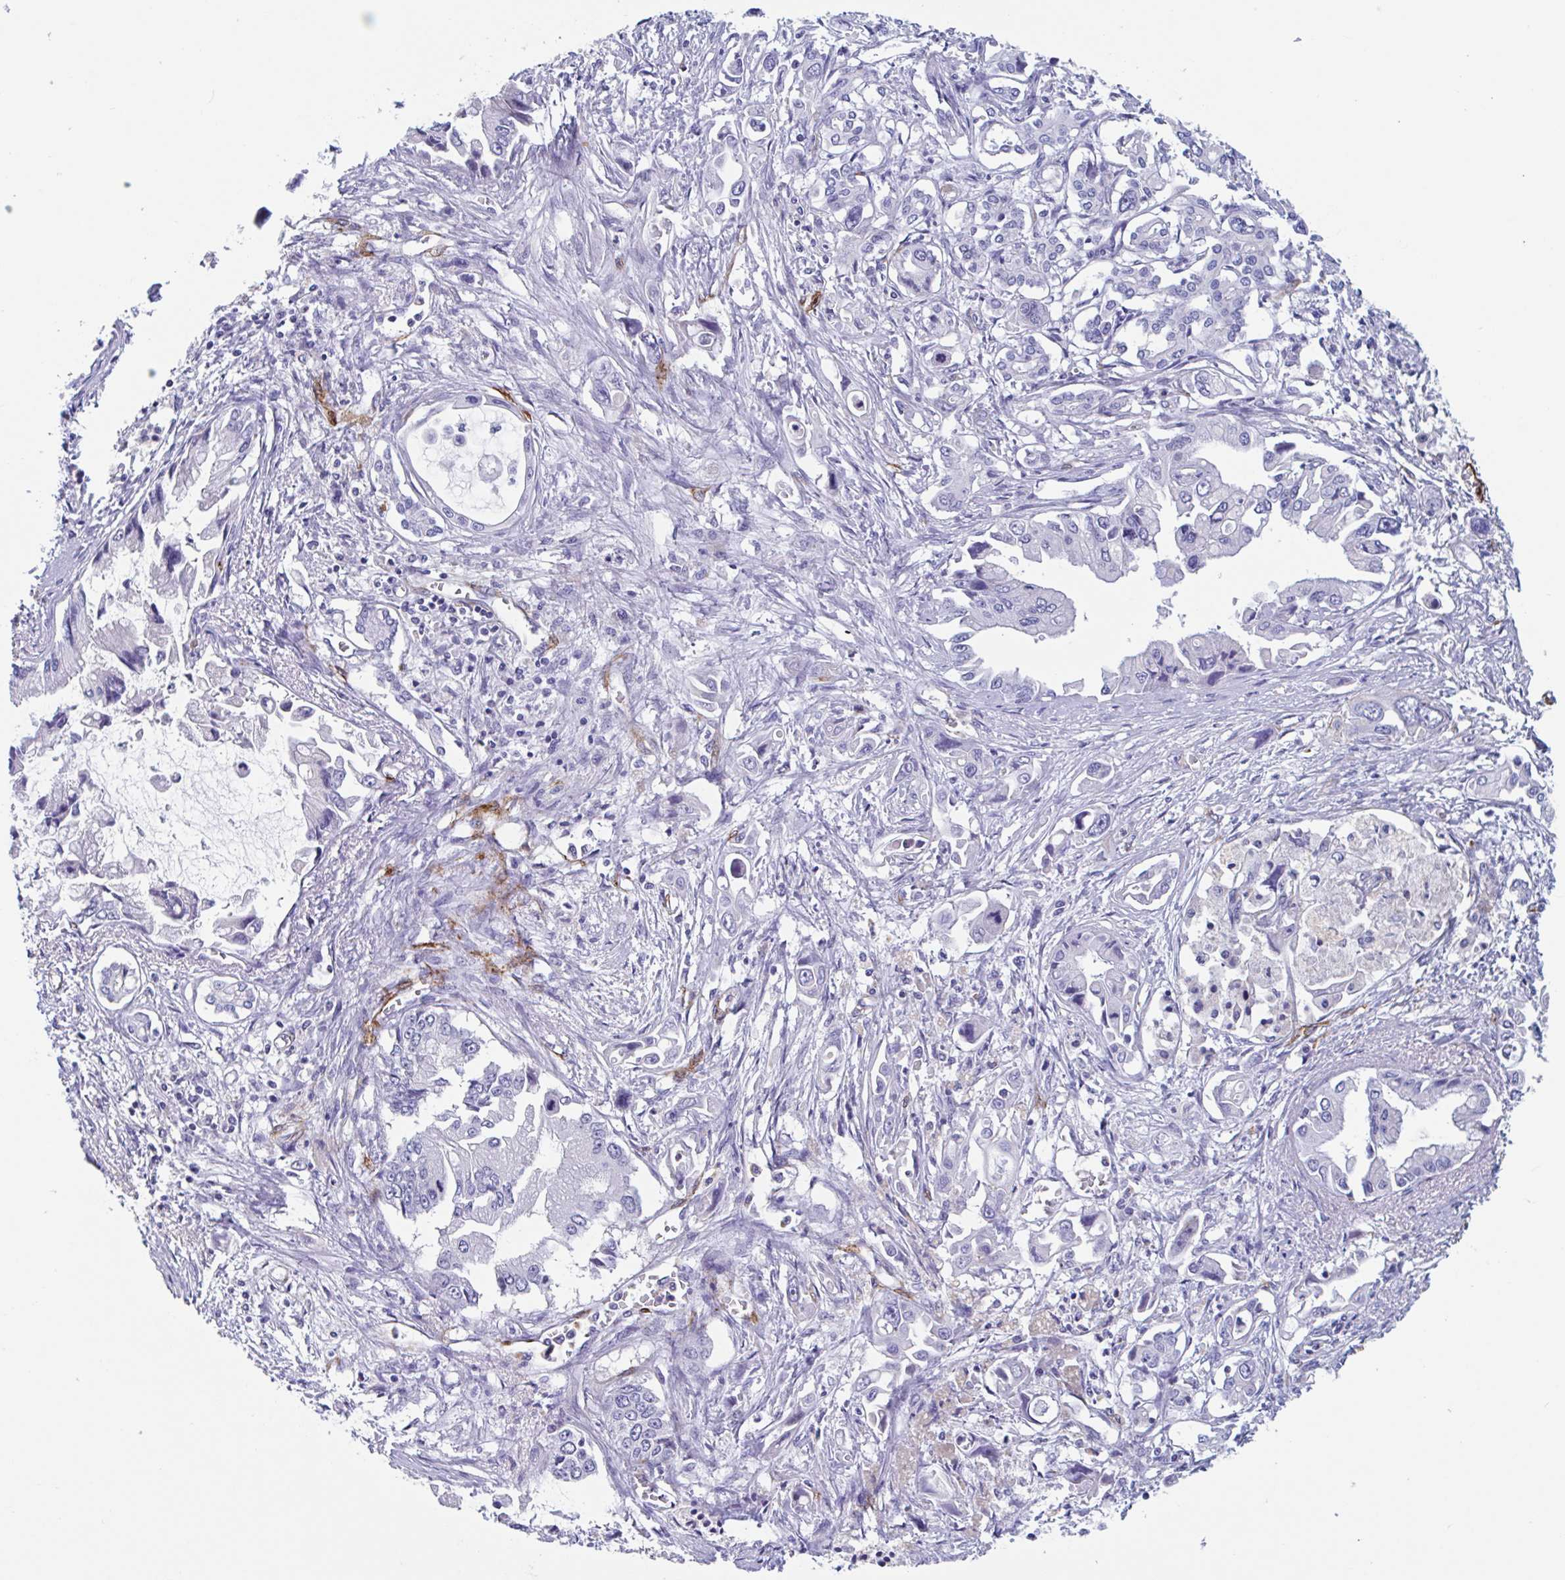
{"staining": {"intensity": "negative", "quantity": "none", "location": "none"}, "tissue": "pancreatic cancer", "cell_type": "Tumor cells", "image_type": "cancer", "snomed": [{"axis": "morphology", "description": "Adenocarcinoma, NOS"}, {"axis": "topography", "description": "Pancreas"}], "caption": "Image shows no significant protein expression in tumor cells of pancreatic cancer.", "gene": "ZNHIT2", "patient": {"sex": "male", "age": 84}}